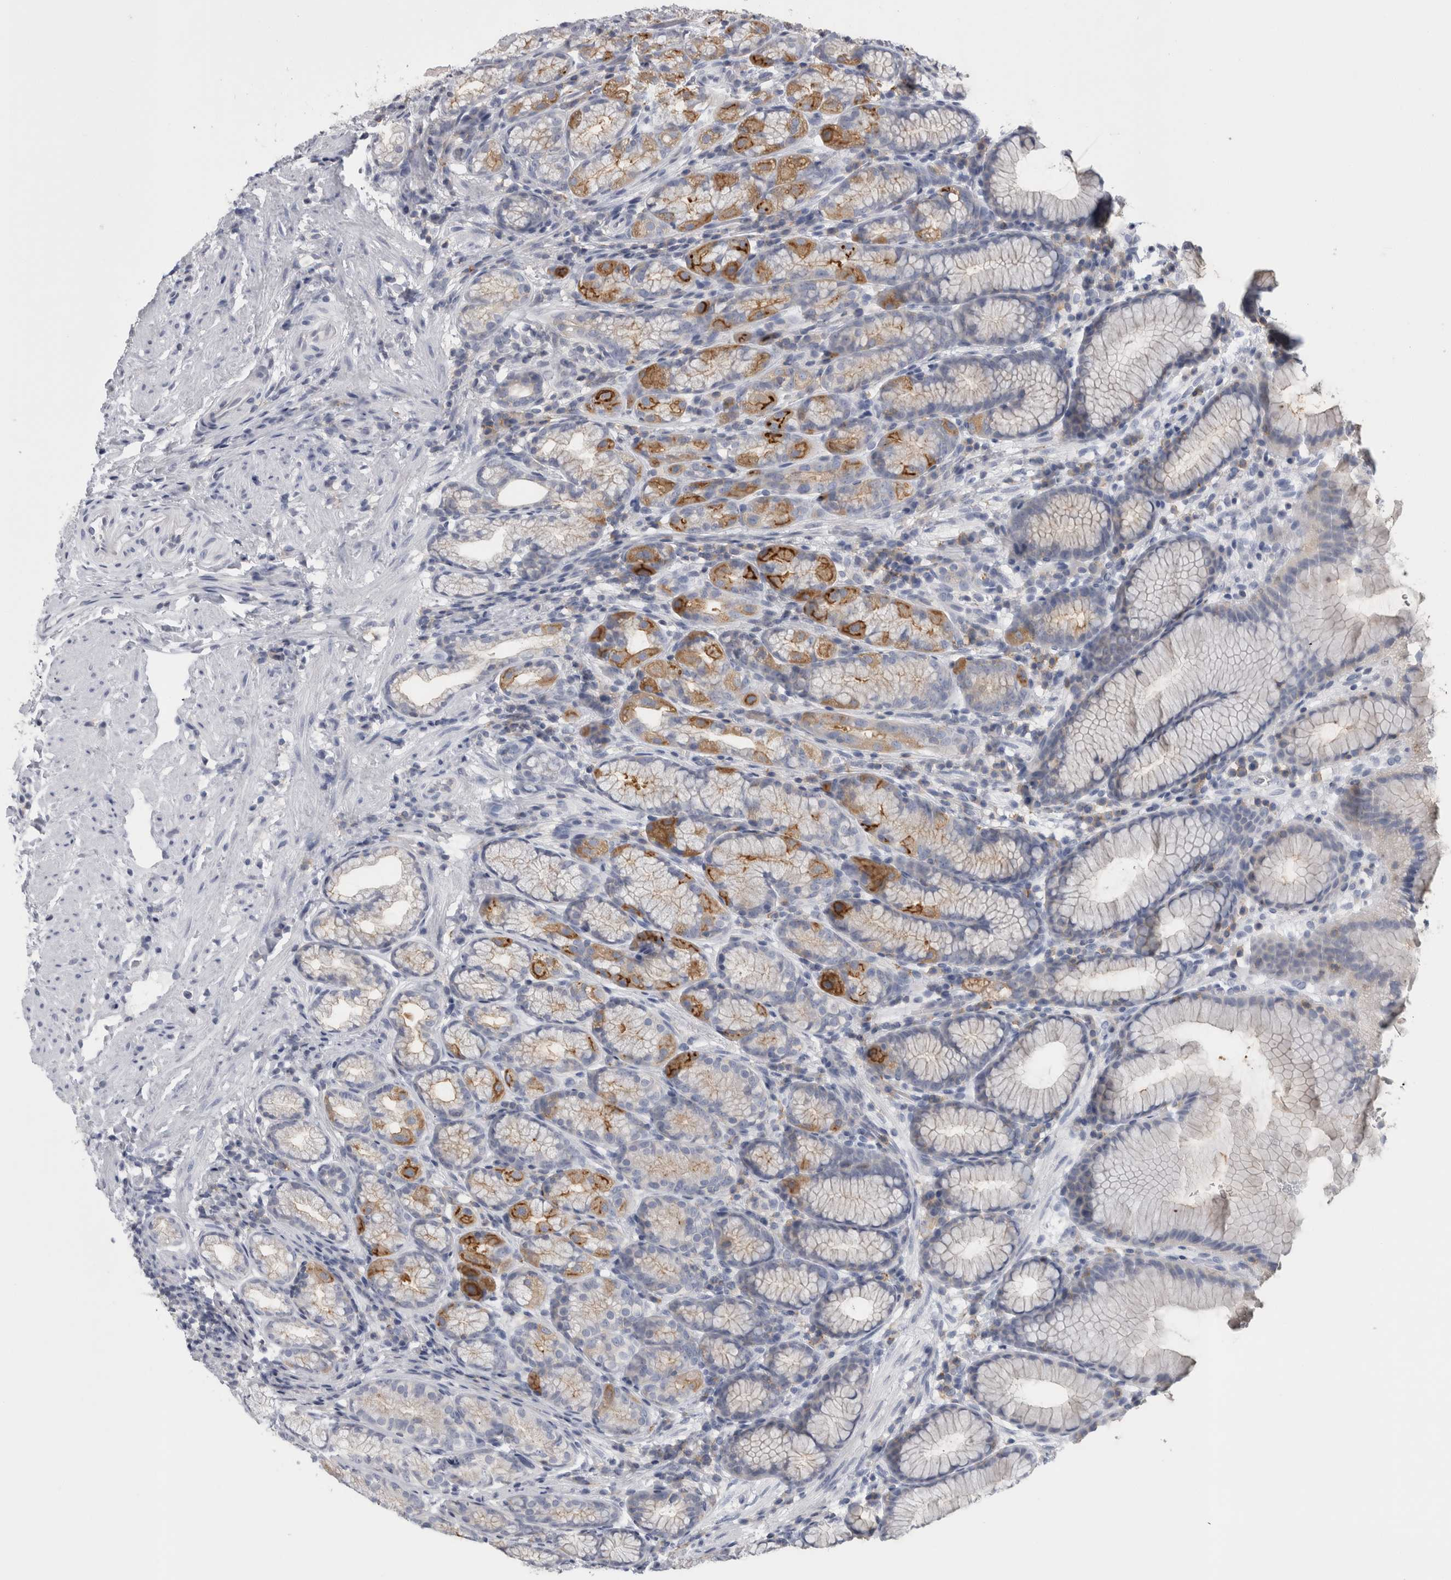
{"staining": {"intensity": "strong", "quantity": "25%-75%", "location": "cytoplasmic/membranous"}, "tissue": "stomach", "cell_type": "Glandular cells", "image_type": "normal", "snomed": [{"axis": "morphology", "description": "Normal tissue, NOS"}, {"axis": "topography", "description": "Stomach"}], "caption": "A brown stain highlights strong cytoplasmic/membranous positivity of a protein in glandular cells of unremarkable human stomach. (DAB (3,3'-diaminobenzidine) IHC with brightfield microscopy, high magnification).", "gene": "ANKFY1", "patient": {"sex": "male", "age": 42}}